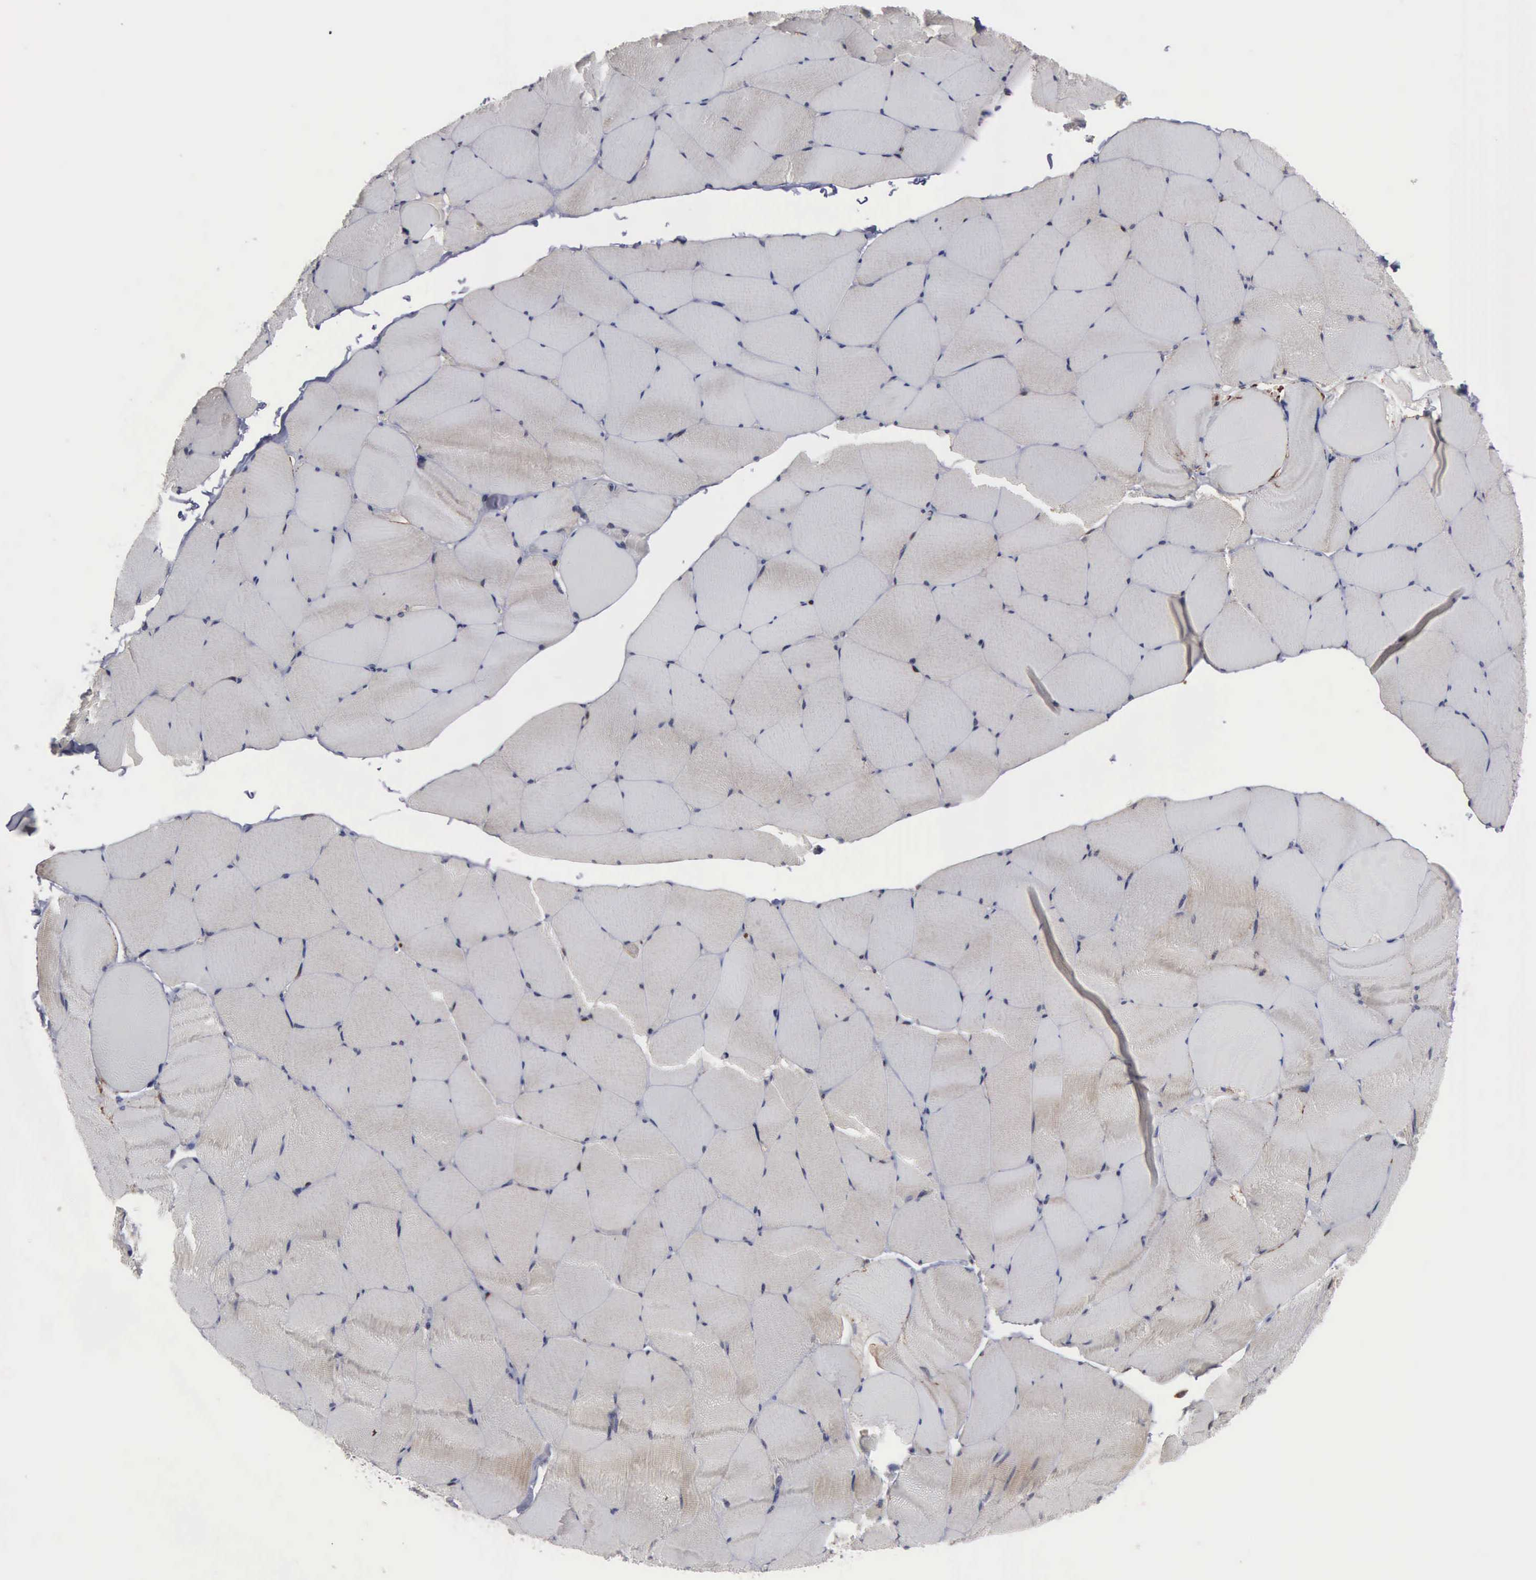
{"staining": {"intensity": "weak", "quantity": "25%-75%", "location": "cytoplasmic/membranous"}, "tissue": "skeletal muscle", "cell_type": "Myocytes", "image_type": "normal", "snomed": [{"axis": "morphology", "description": "Normal tissue, NOS"}, {"axis": "topography", "description": "Skeletal muscle"}, {"axis": "topography", "description": "Salivary gland"}], "caption": "Immunohistochemical staining of unremarkable skeletal muscle reveals low levels of weak cytoplasmic/membranous expression in about 25%-75% of myocytes. (IHC, brightfield microscopy, high magnification).", "gene": "TRMT5", "patient": {"sex": "male", "age": 62}}